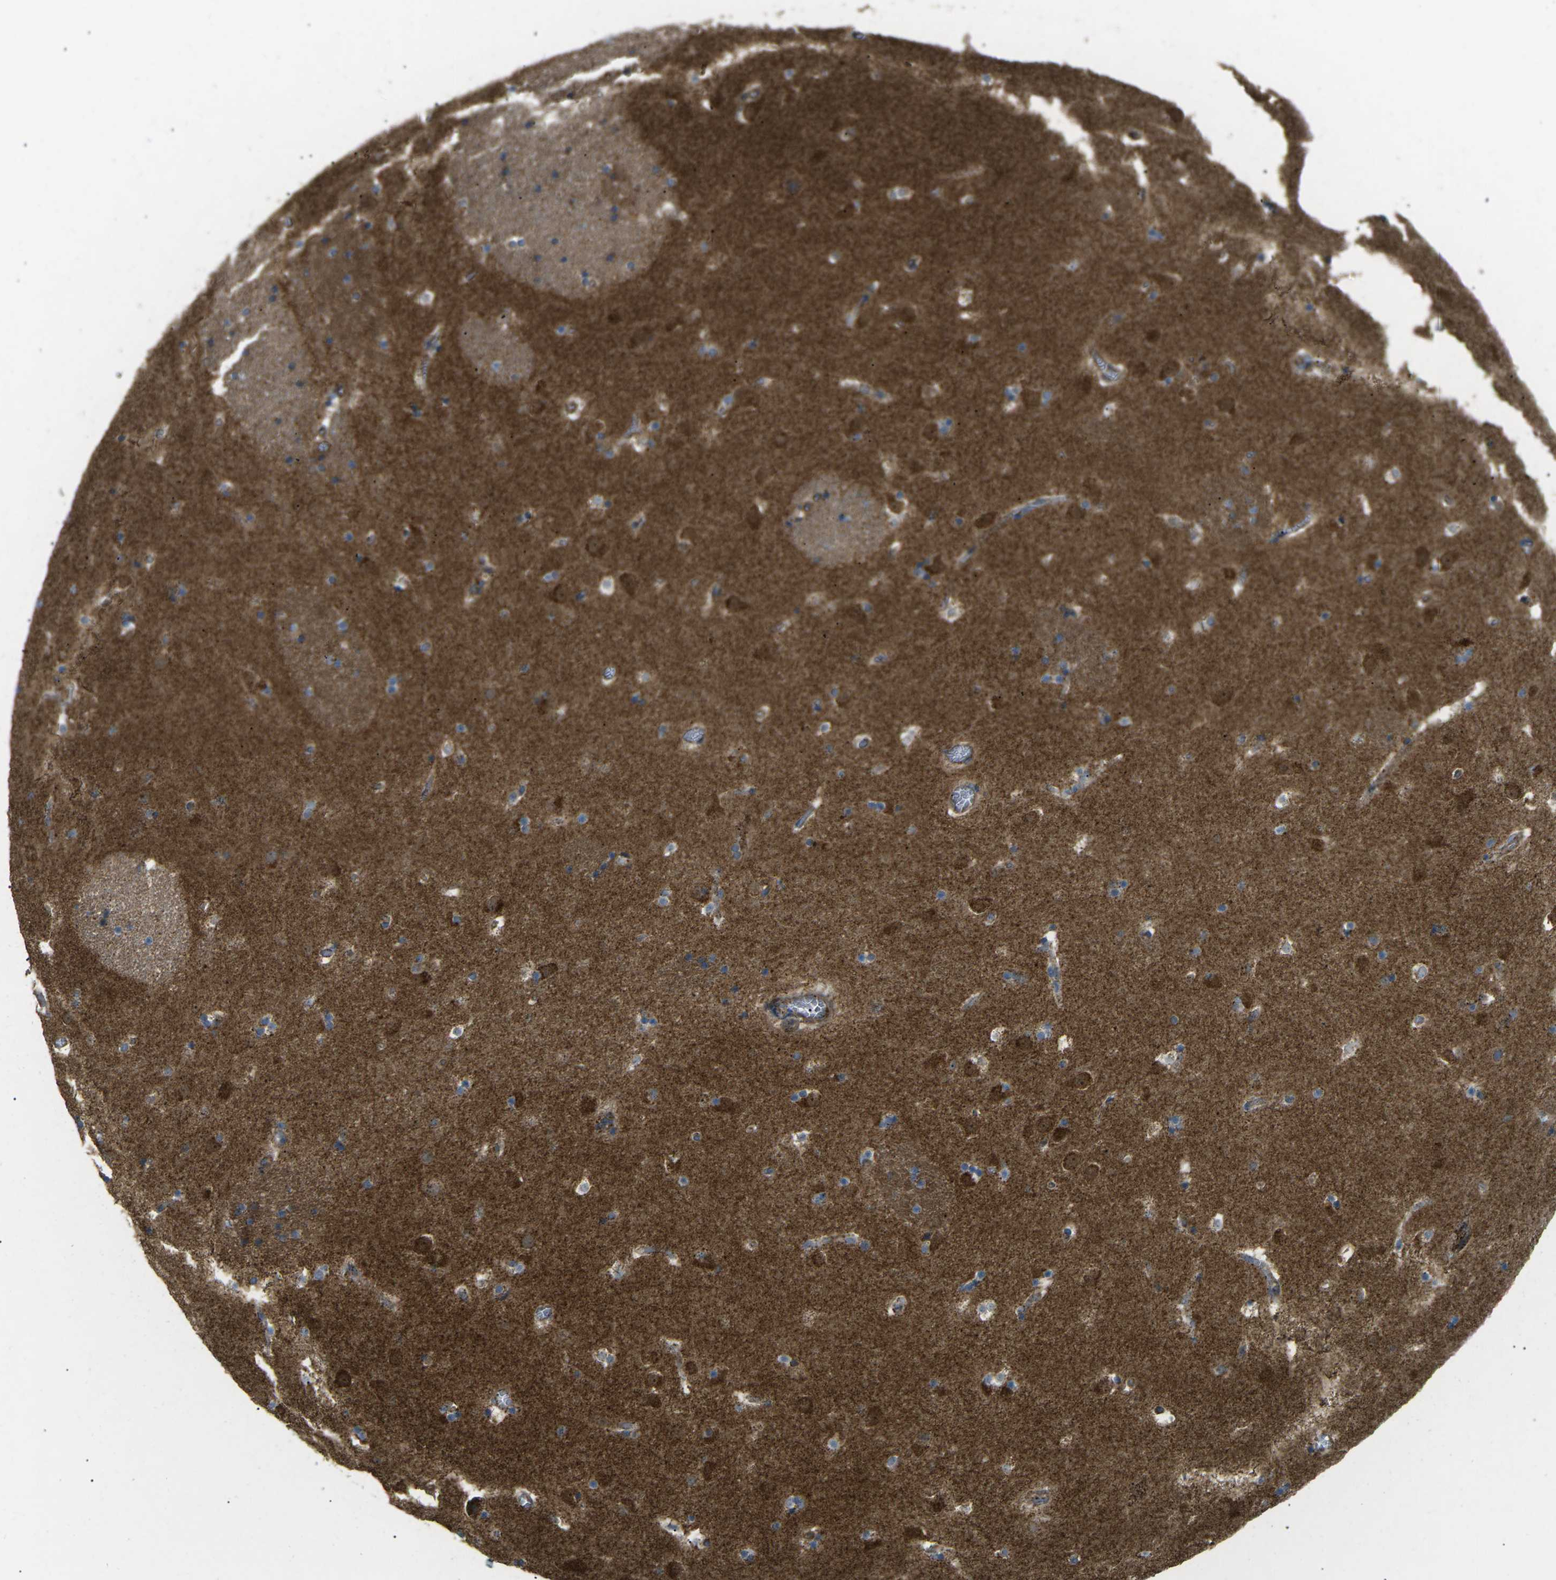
{"staining": {"intensity": "moderate", "quantity": "25%-75%", "location": "cytoplasmic/membranous"}, "tissue": "caudate", "cell_type": "Glial cells", "image_type": "normal", "snomed": [{"axis": "morphology", "description": "Normal tissue, NOS"}, {"axis": "topography", "description": "Lateral ventricle wall"}], "caption": "This micrograph exhibits IHC staining of unremarkable caudate, with medium moderate cytoplasmic/membranous positivity in approximately 25%-75% of glial cells.", "gene": "CHMP3", "patient": {"sex": "male", "age": 45}}